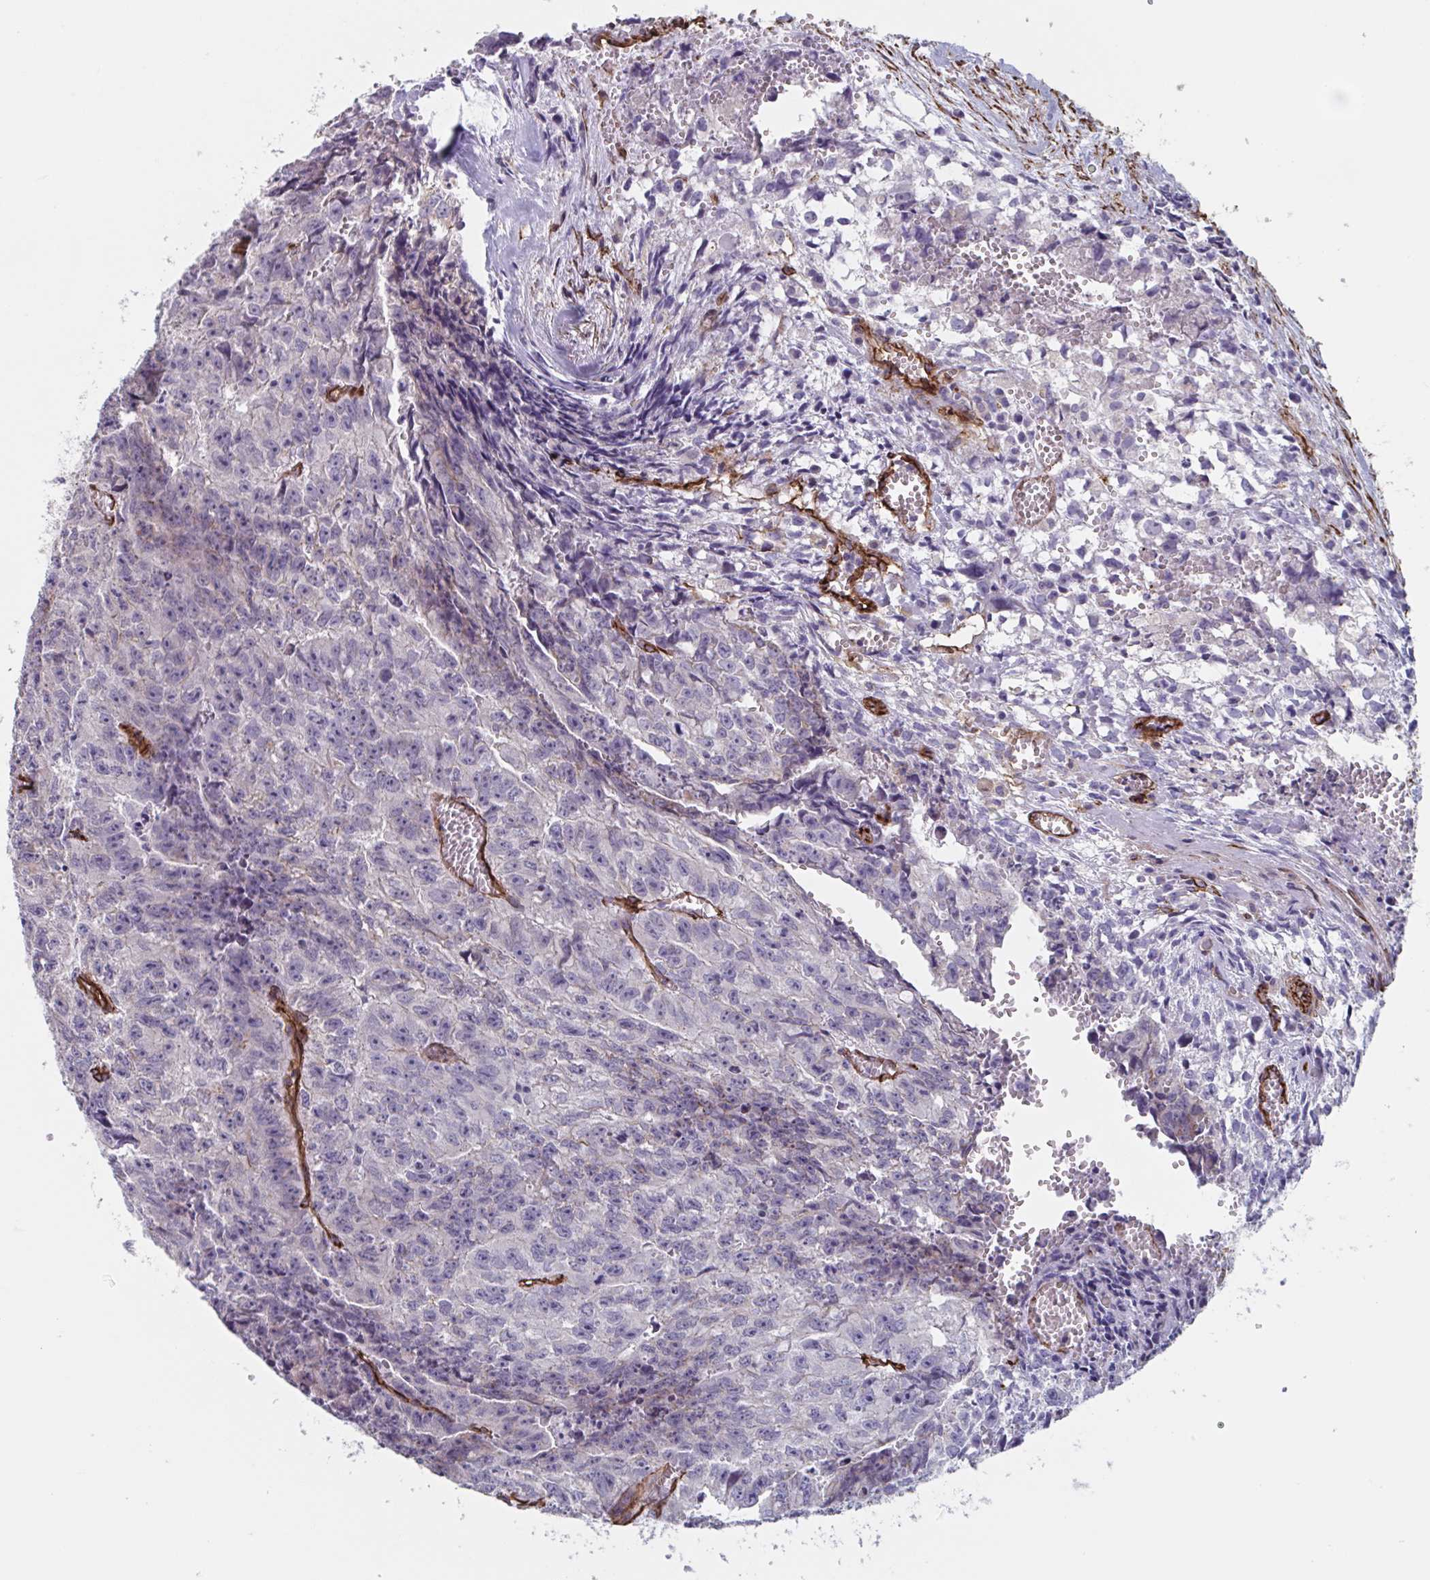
{"staining": {"intensity": "negative", "quantity": "none", "location": "none"}, "tissue": "testis cancer", "cell_type": "Tumor cells", "image_type": "cancer", "snomed": [{"axis": "morphology", "description": "Carcinoma, Embryonal, NOS"}, {"axis": "morphology", "description": "Teratoma, malignant, NOS"}, {"axis": "topography", "description": "Testis"}], "caption": "Immunohistochemistry (IHC) micrograph of human testis embryonal carcinoma stained for a protein (brown), which demonstrates no staining in tumor cells.", "gene": "CITED4", "patient": {"sex": "male", "age": 24}}